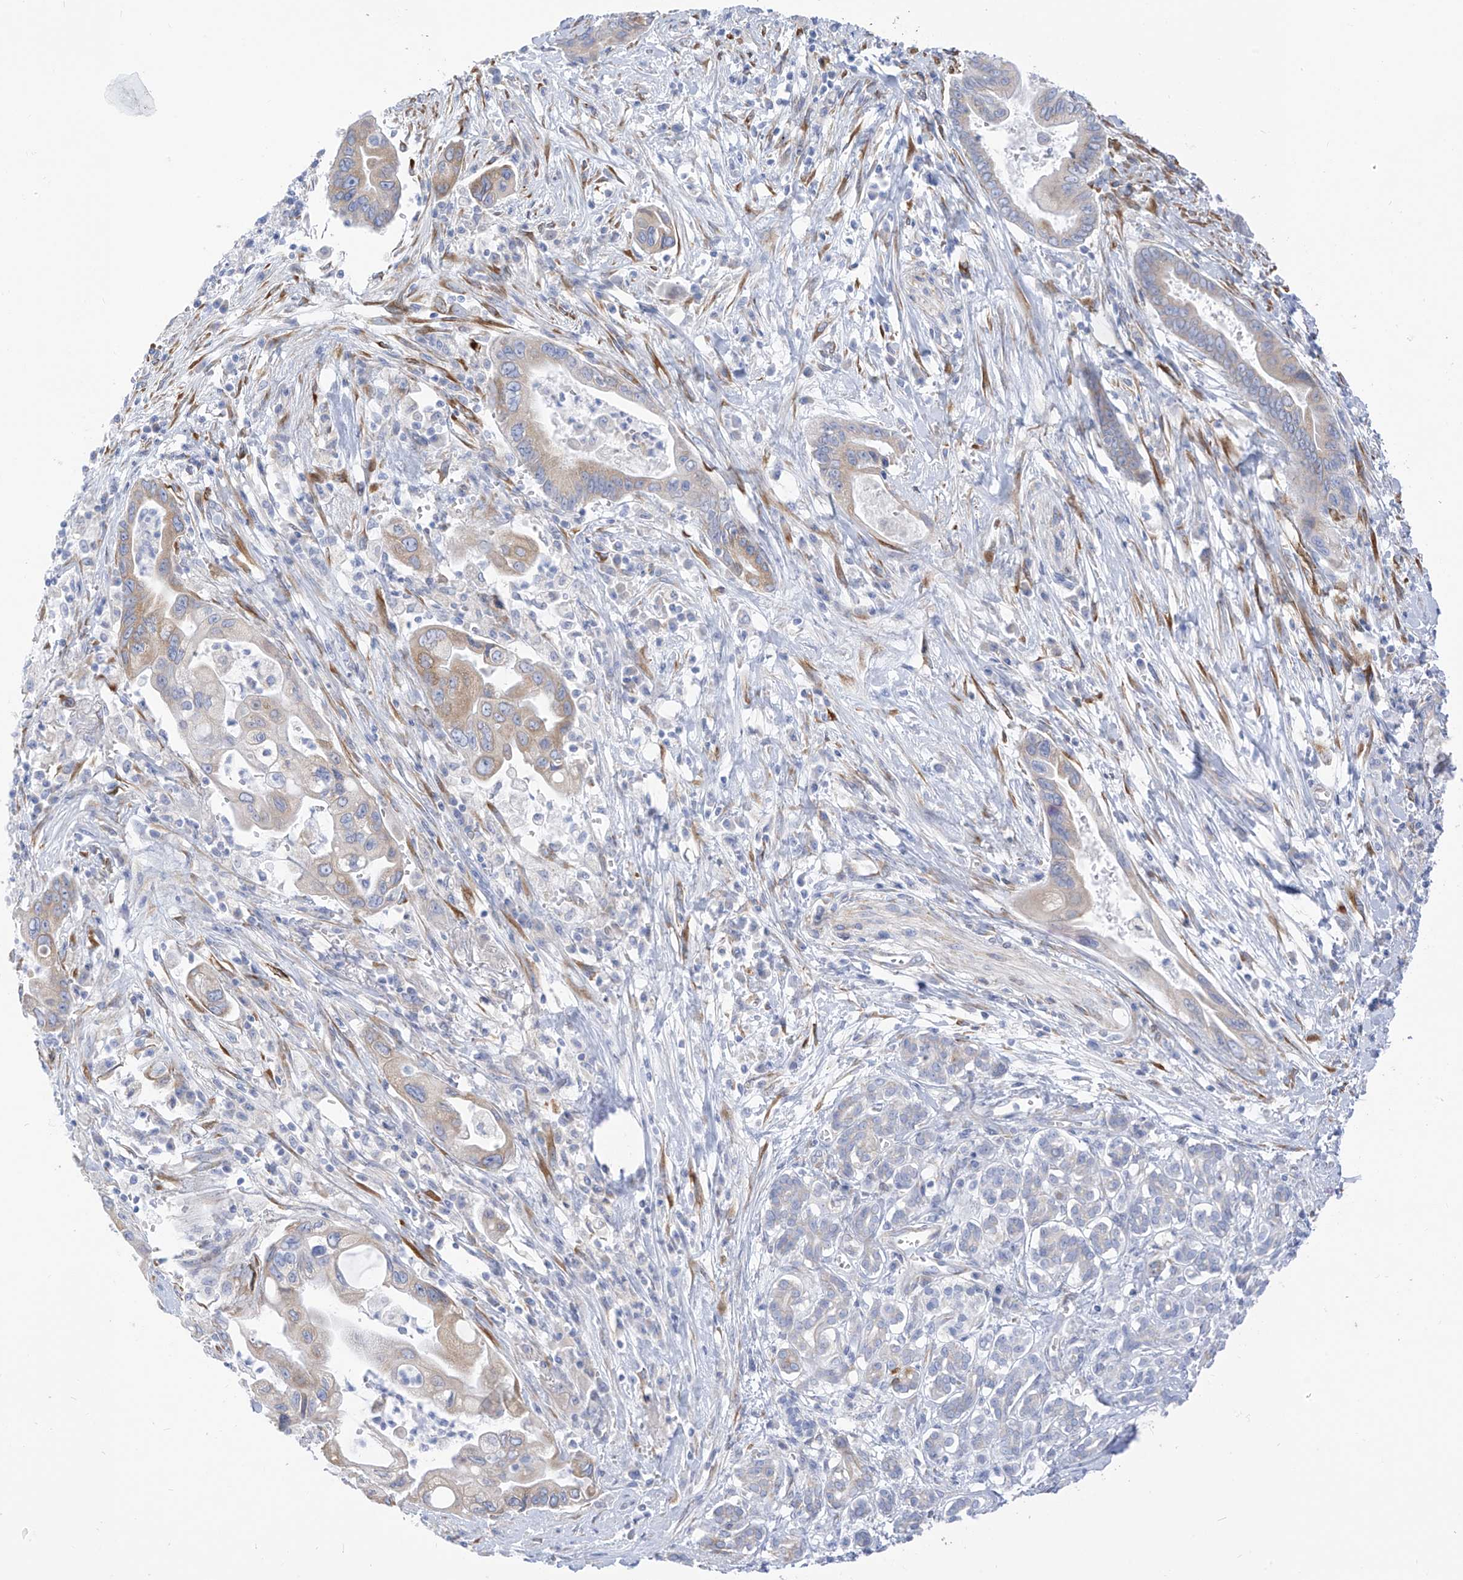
{"staining": {"intensity": "moderate", "quantity": "<25%", "location": "cytoplasmic/membranous"}, "tissue": "pancreatic cancer", "cell_type": "Tumor cells", "image_type": "cancer", "snomed": [{"axis": "morphology", "description": "Adenocarcinoma, NOS"}, {"axis": "topography", "description": "Pancreas"}], "caption": "High-power microscopy captured an immunohistochemistry micrograph of pancreatic cancer, revealing moderate cytoplasmic/membranous positivity in about <25% of tumor cells.", "gene": "RCN2", "patient": {"sex": "male", "age": 78}}